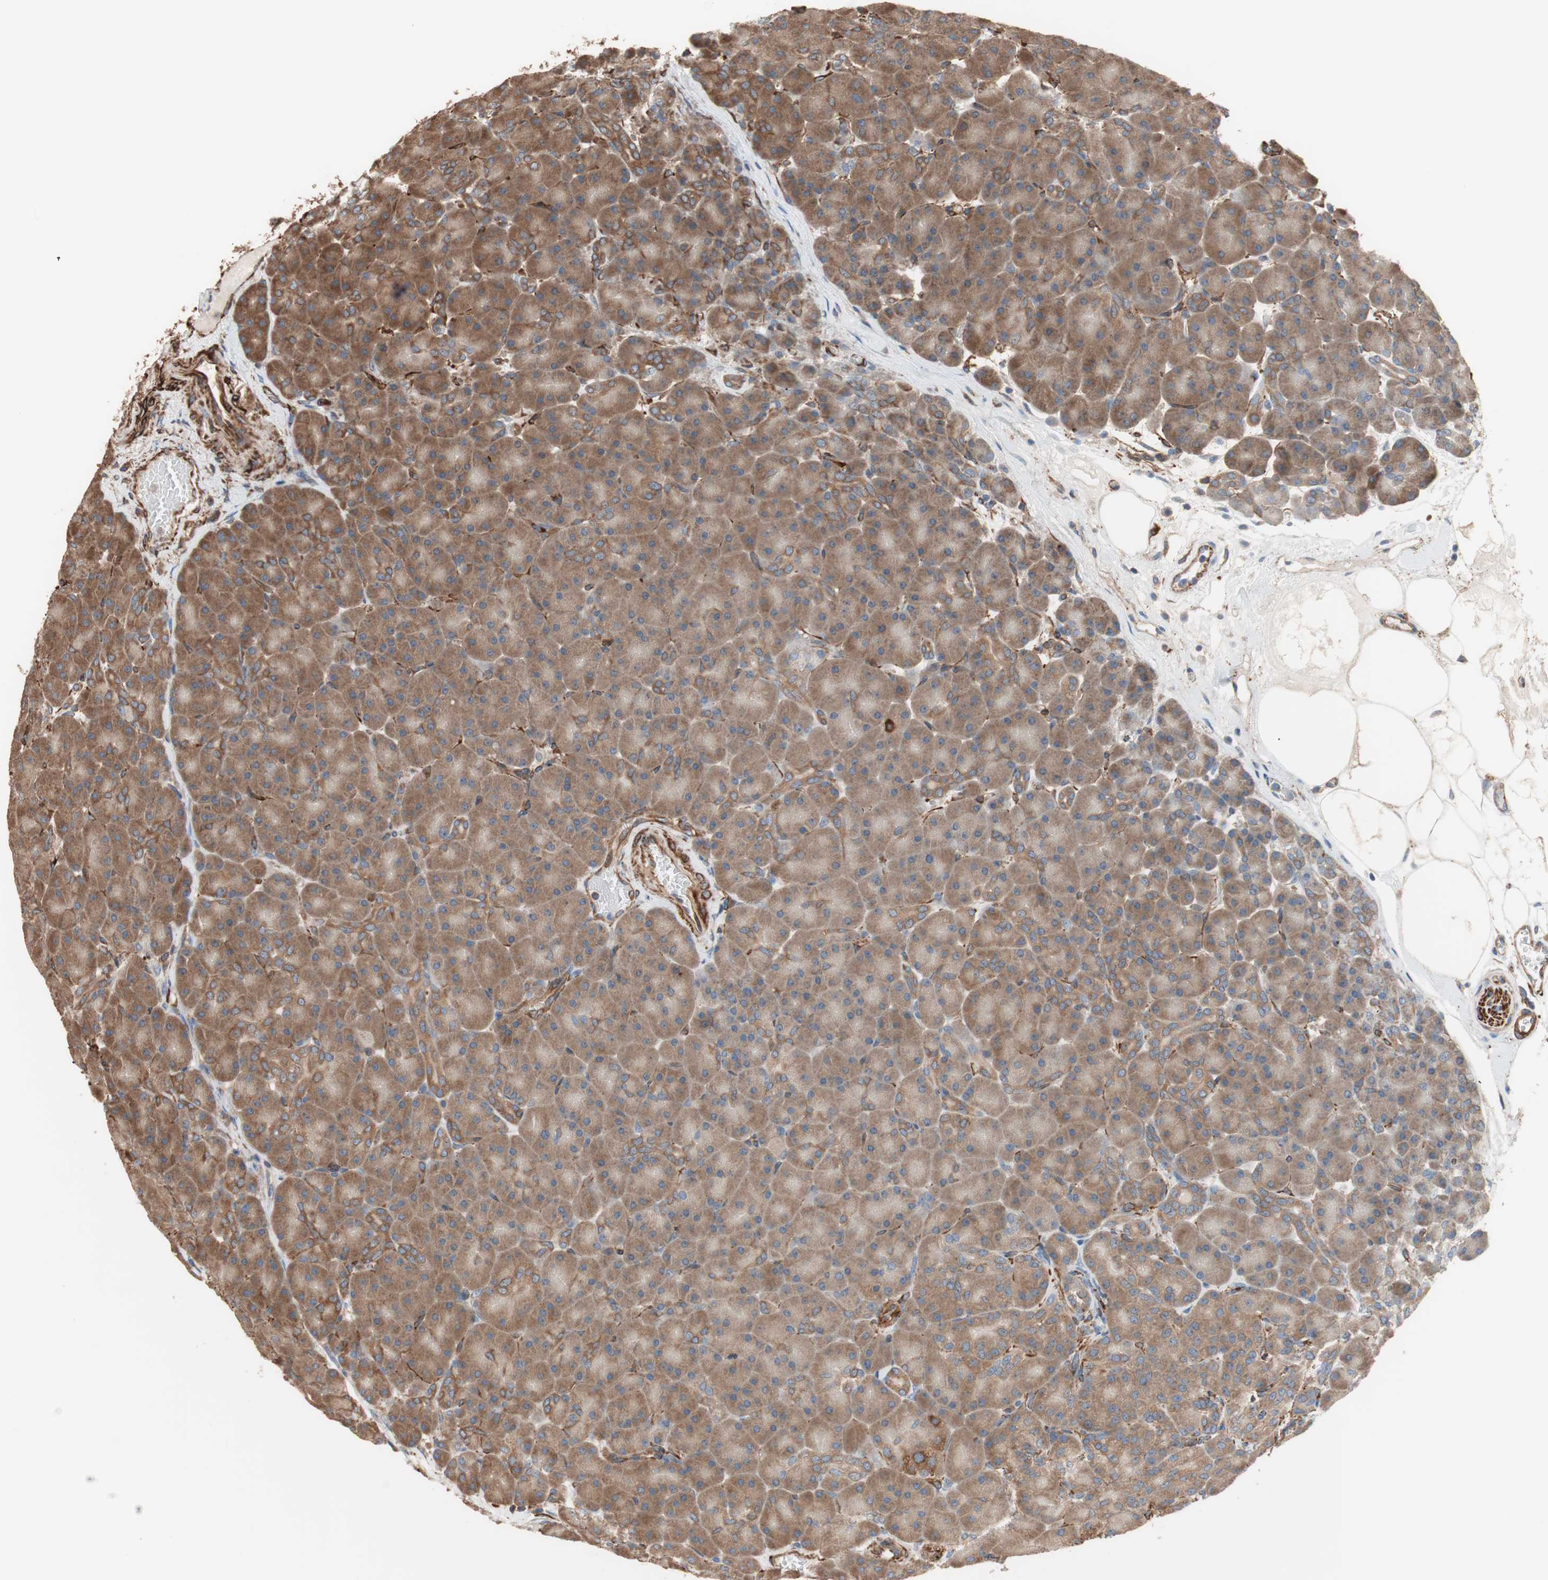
{"staining": {"intensity": "moderate", "quantity": ">75%", "location": "cytoplasmic/membranous"}, "tissue": "pancreas", "cell_type": "Exocrine glandular cells", "image_type": "normal", "snomed": [{"axis": "morphology", "description": "Normal tissue, NOS"}, {"axis": "topography", "description": "Pancreas"}], "caption": "Protein staining shows moderate cytoplasmic/membranous expression in approximately >75% of exocrine glandular cells in unremarkable pancreas. (DAB (3,3'-diaminobenzidine) IHC with brightfield microscopy, high magnification).", "gene": "GPSM2", "patient": {"sex": "male", "age": 66}}